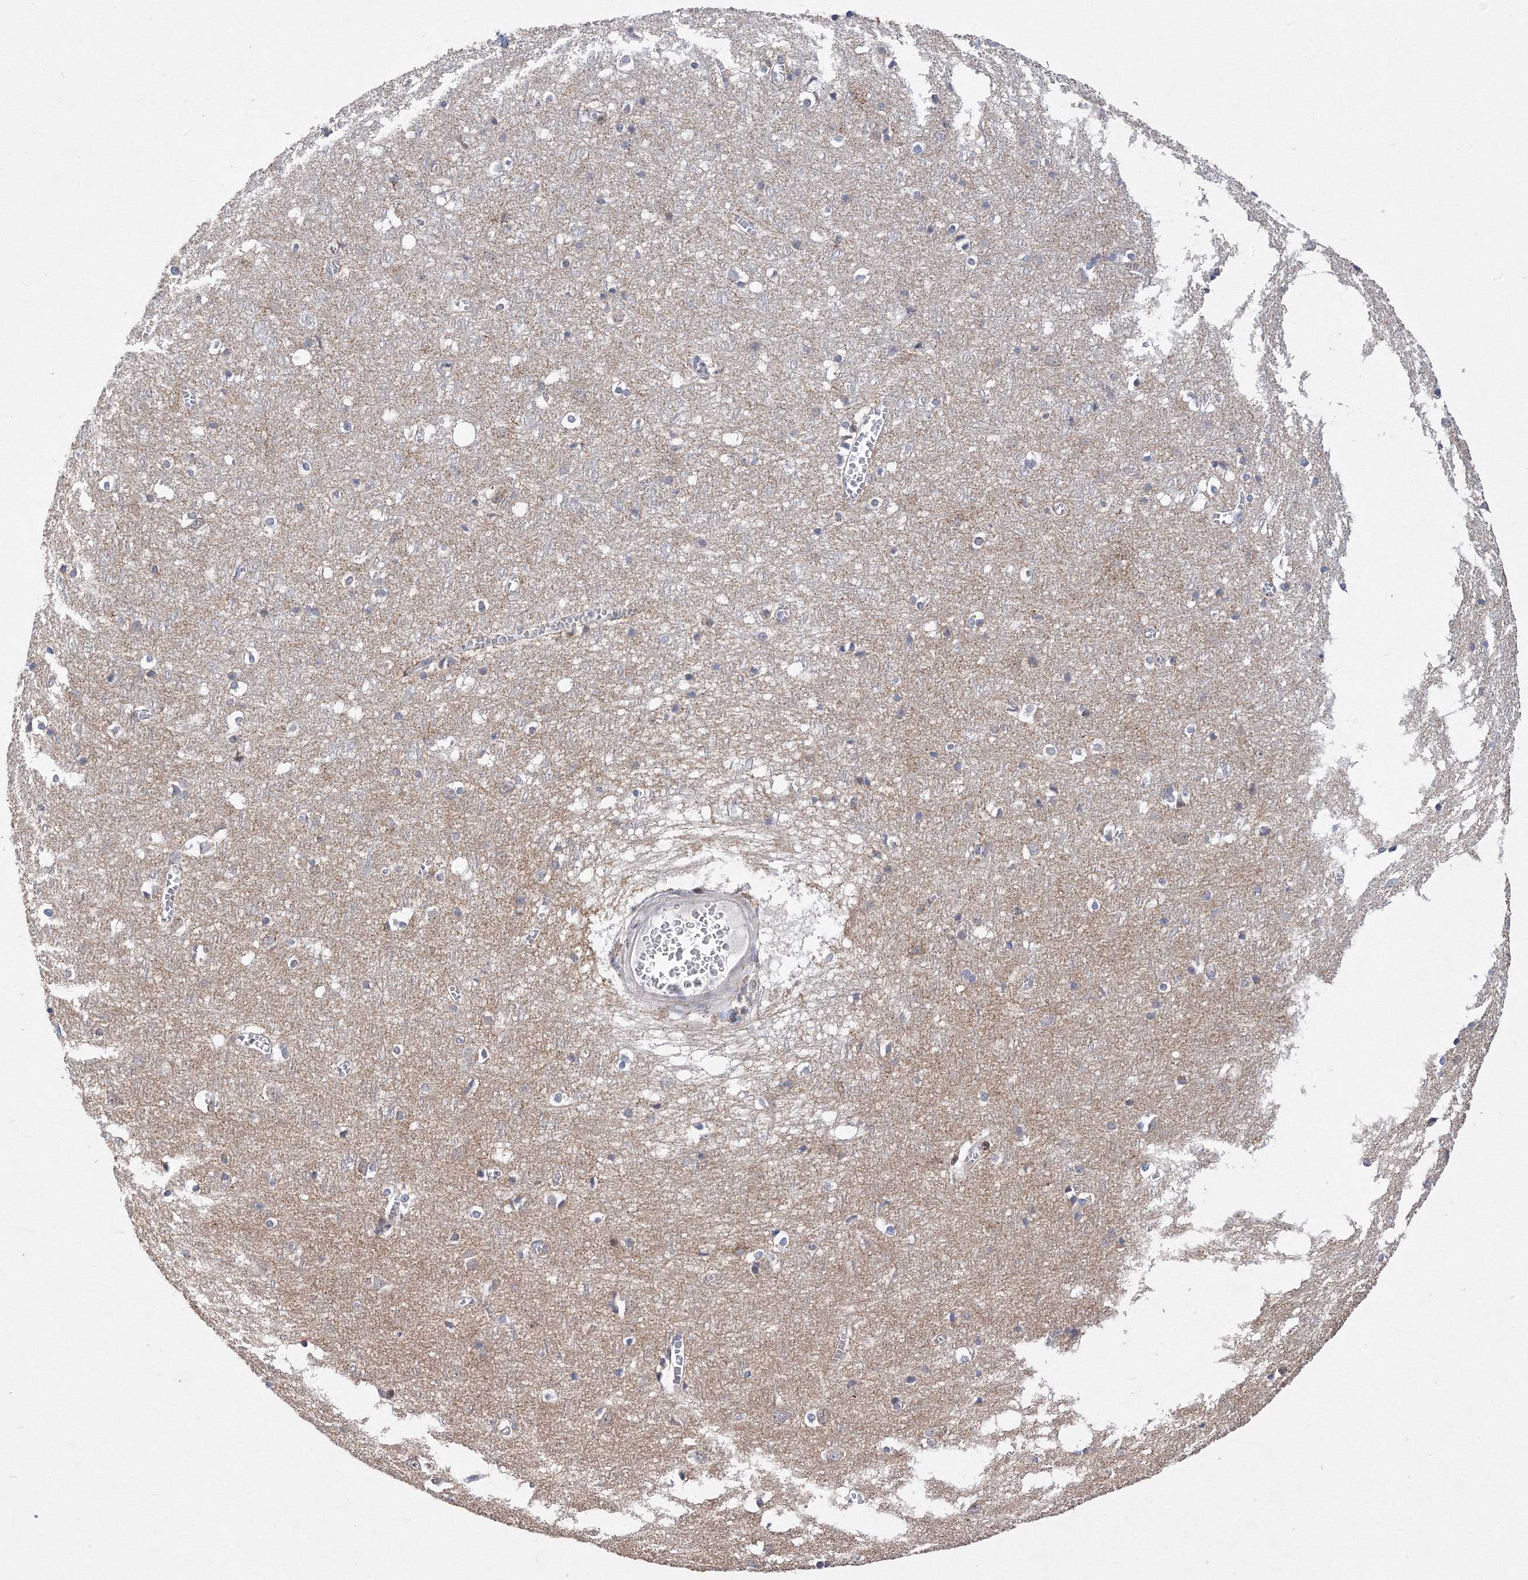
{"staining": {"intensity": "negative", "quantity": "none", "location": "none"}, "tissue": "cerebral cortex", "cell_type": "Endothelial cells", "image_type": "normal", "snomed": [{"axis": "morphology", "description": "Normal tissue, NOS"}, {"axis": "topography", "description": "Cerebral cortex"}], "caption": "Normal cerebral cortex was stained to show a protein in brown. There is no significant staining in endothelial cells. (Immunohistochemistry (ihc), brightfield microscopy, high magnification).", "gene": "GPN1", "patient": {"sex": "female", "age": 64}}